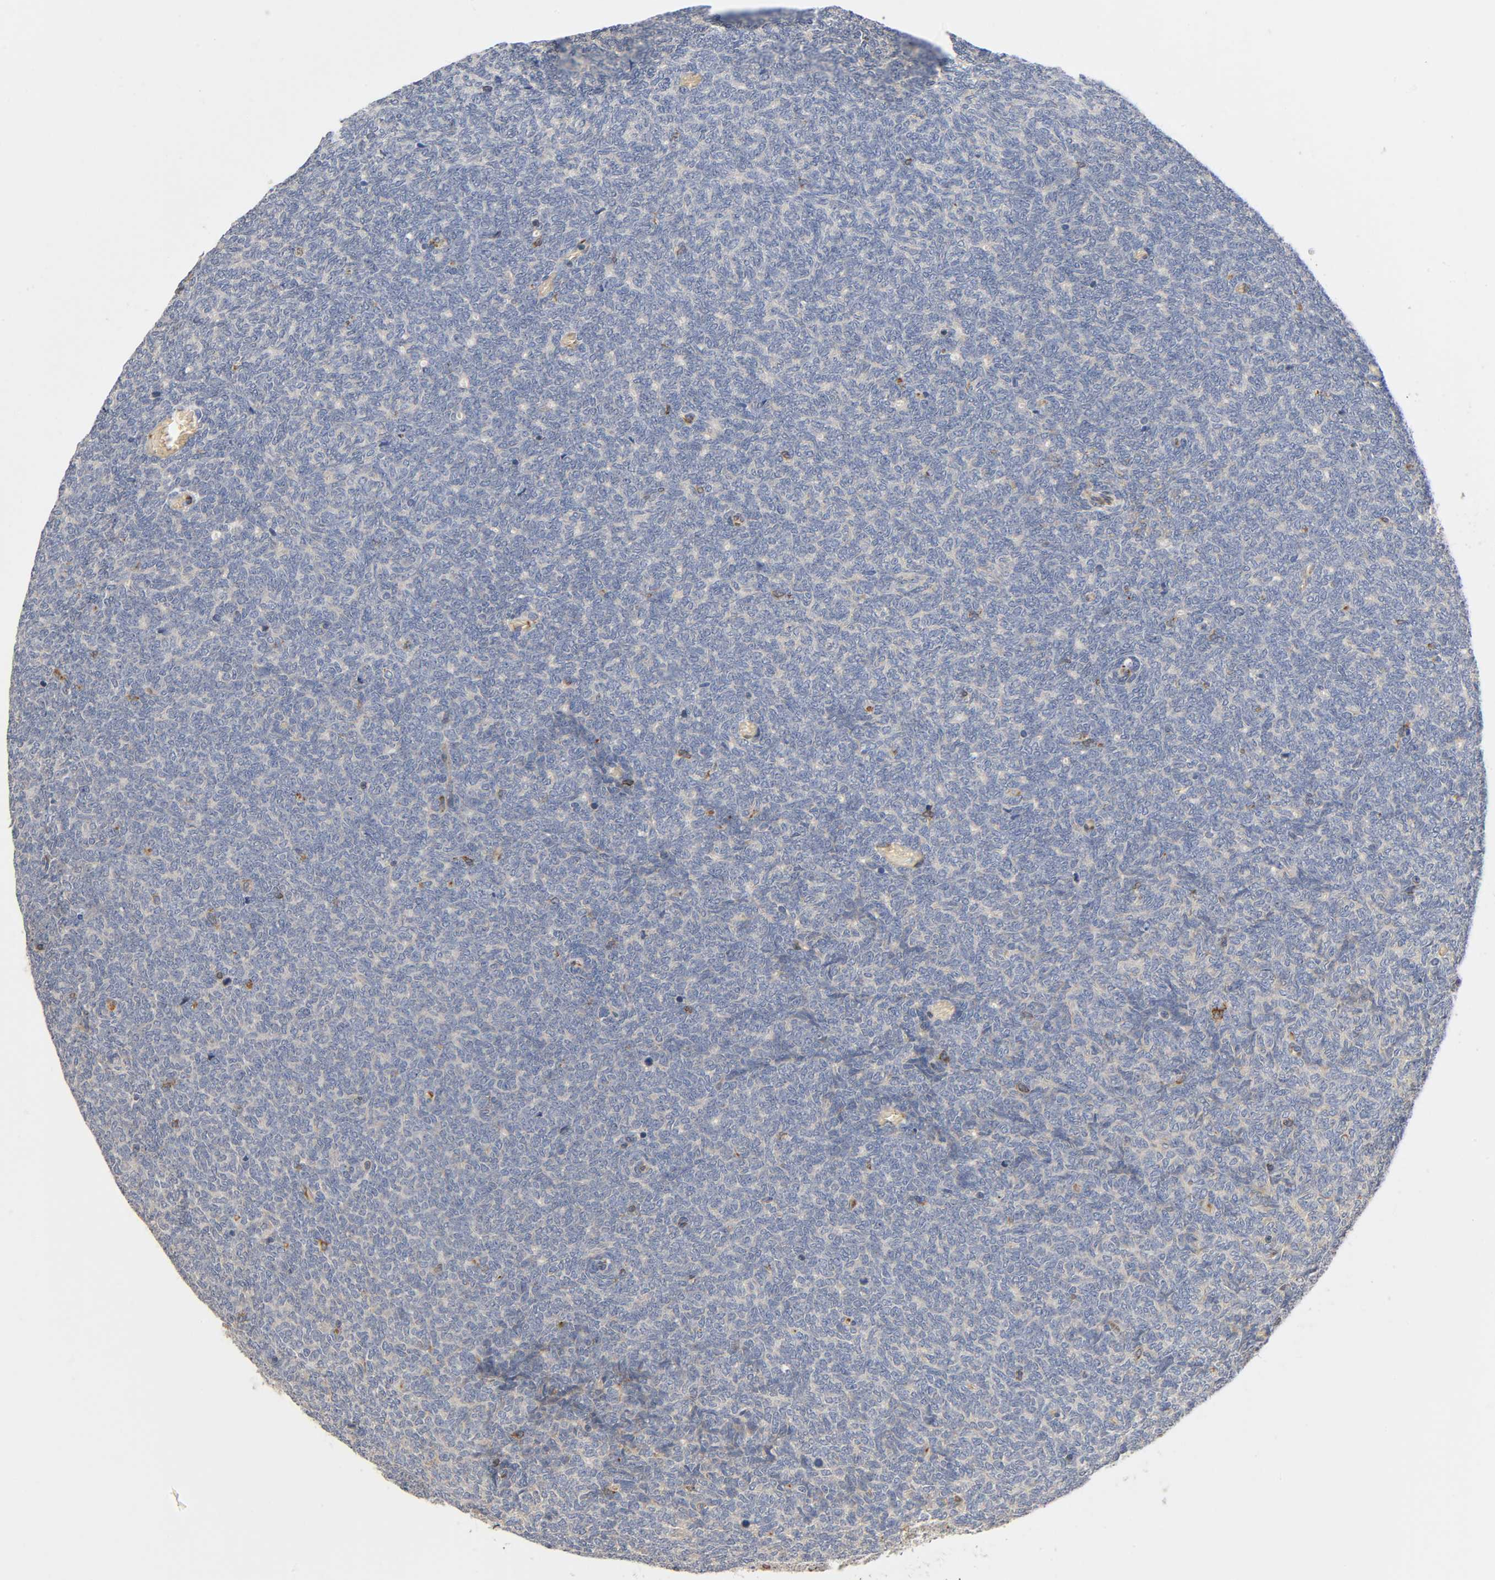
{"staining": {"intensity": "weak", "quantity": "25%-75%", "location": "cytoplasmic/membranous"}, "tissue": "renal cancer", "cell_type": "Tumor cells", "image_type": "cancer", "snomed": [{"axis": "morphology", "description": "Neoplasm, malignant, NOS"}, {"axis": "topography", "description": "Kidney"}], "caption": "Weak cytoplasmic/membranous positivity is seen in approximately 25%-75% of tumor cells in renal neoplasm (malignant).", "gene": "UCKL1", "patient": {"sex": "male", "age": 28}}